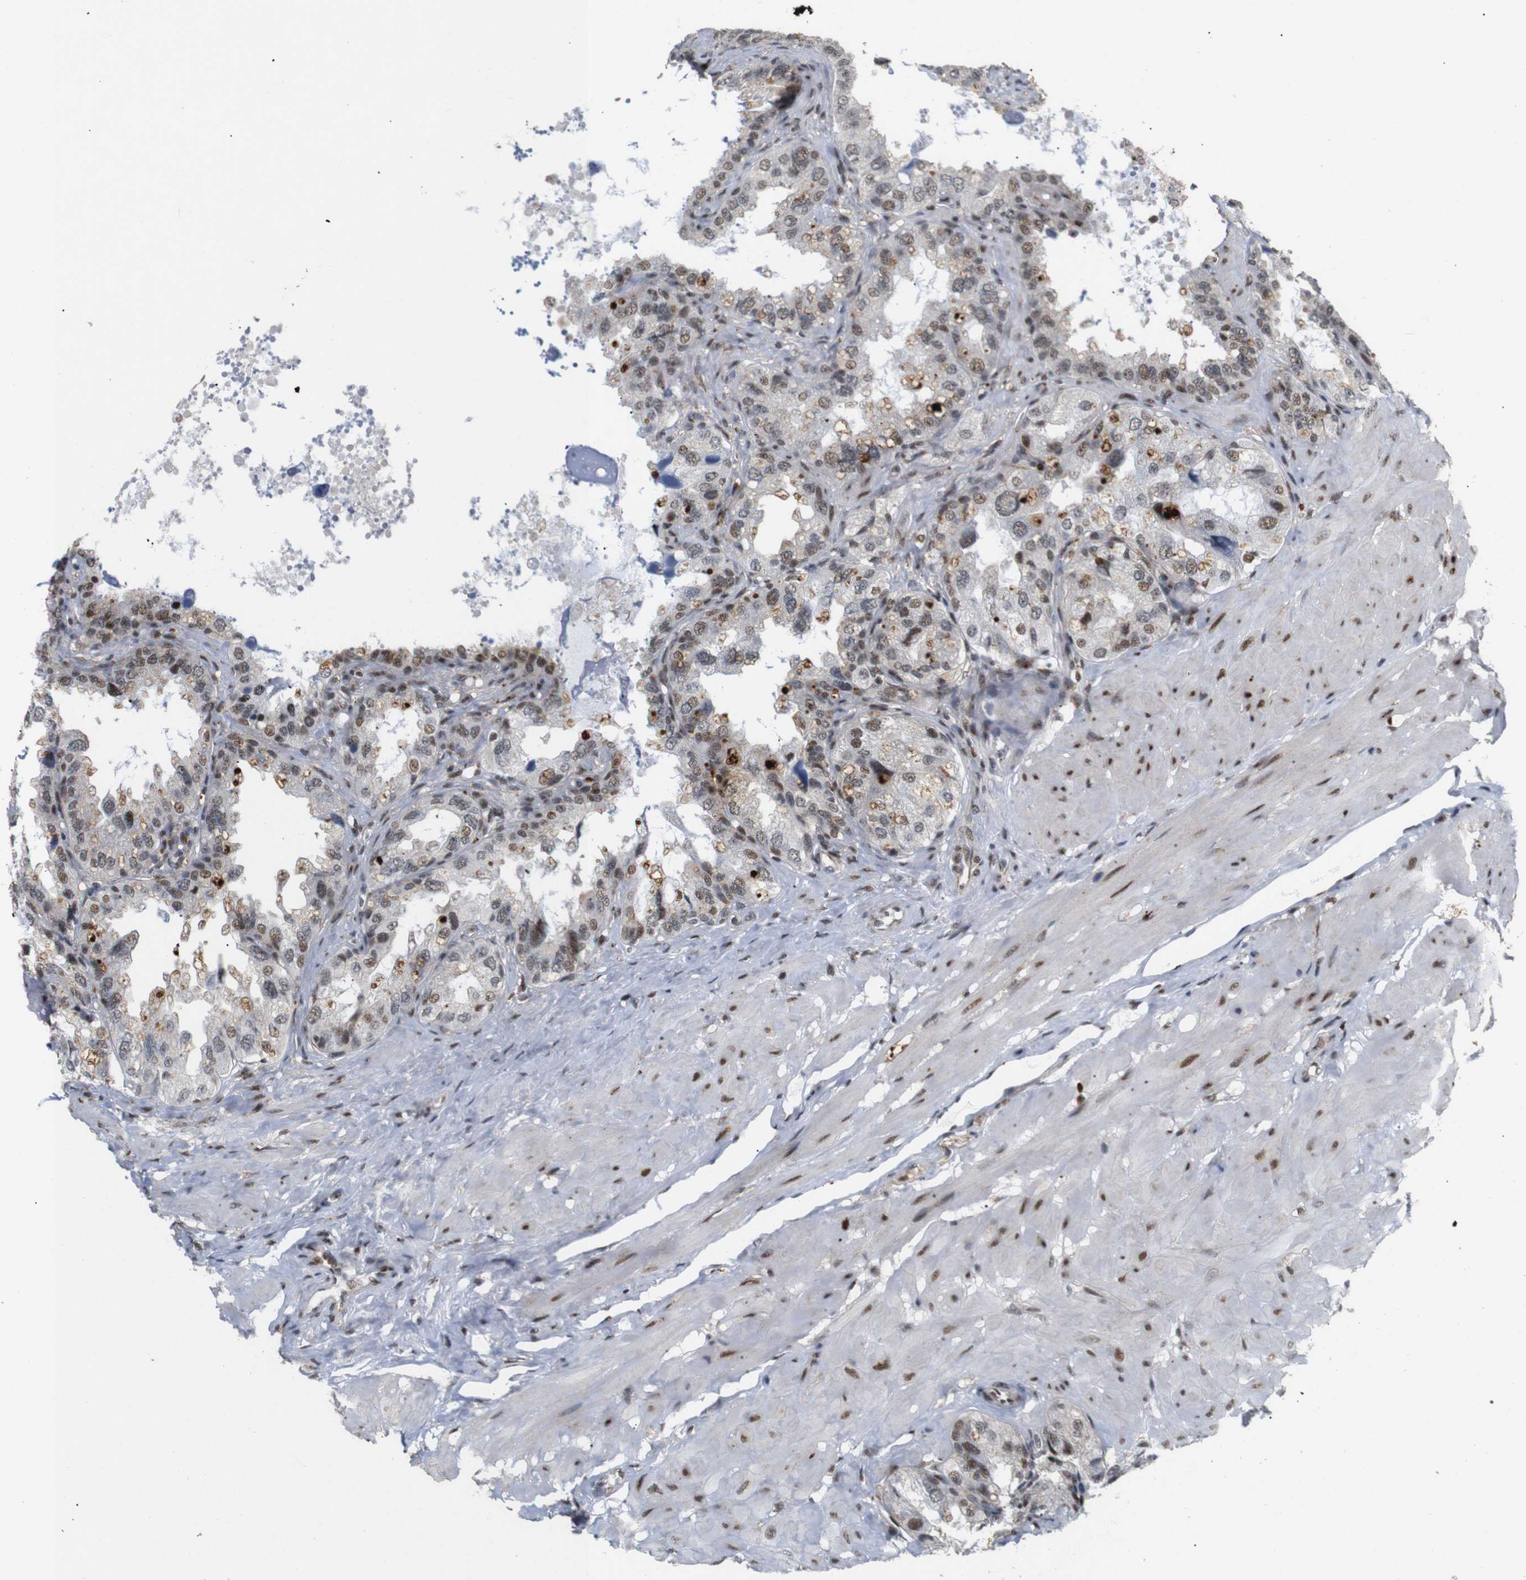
{"staining": {"intensity": "moderate", "quantity": "25%-75%", "location": "nuclear"}, "tissue": "seminal vesicle", "cell_type": "Glandular cells", "image_type": "normal", "snomed": [{"axis": "morphology", "description": "Normal tissue, NOS"}, {"axis": "topography", "description": "Seminal veicle"}], "caption": "IHC of normal human seminal vesicle displays medium levels of moderate nuclear expression in about 25%-75% of glandular cells.", "gene": "PYM1", "patient": {"sex": "male", "age": 68}}